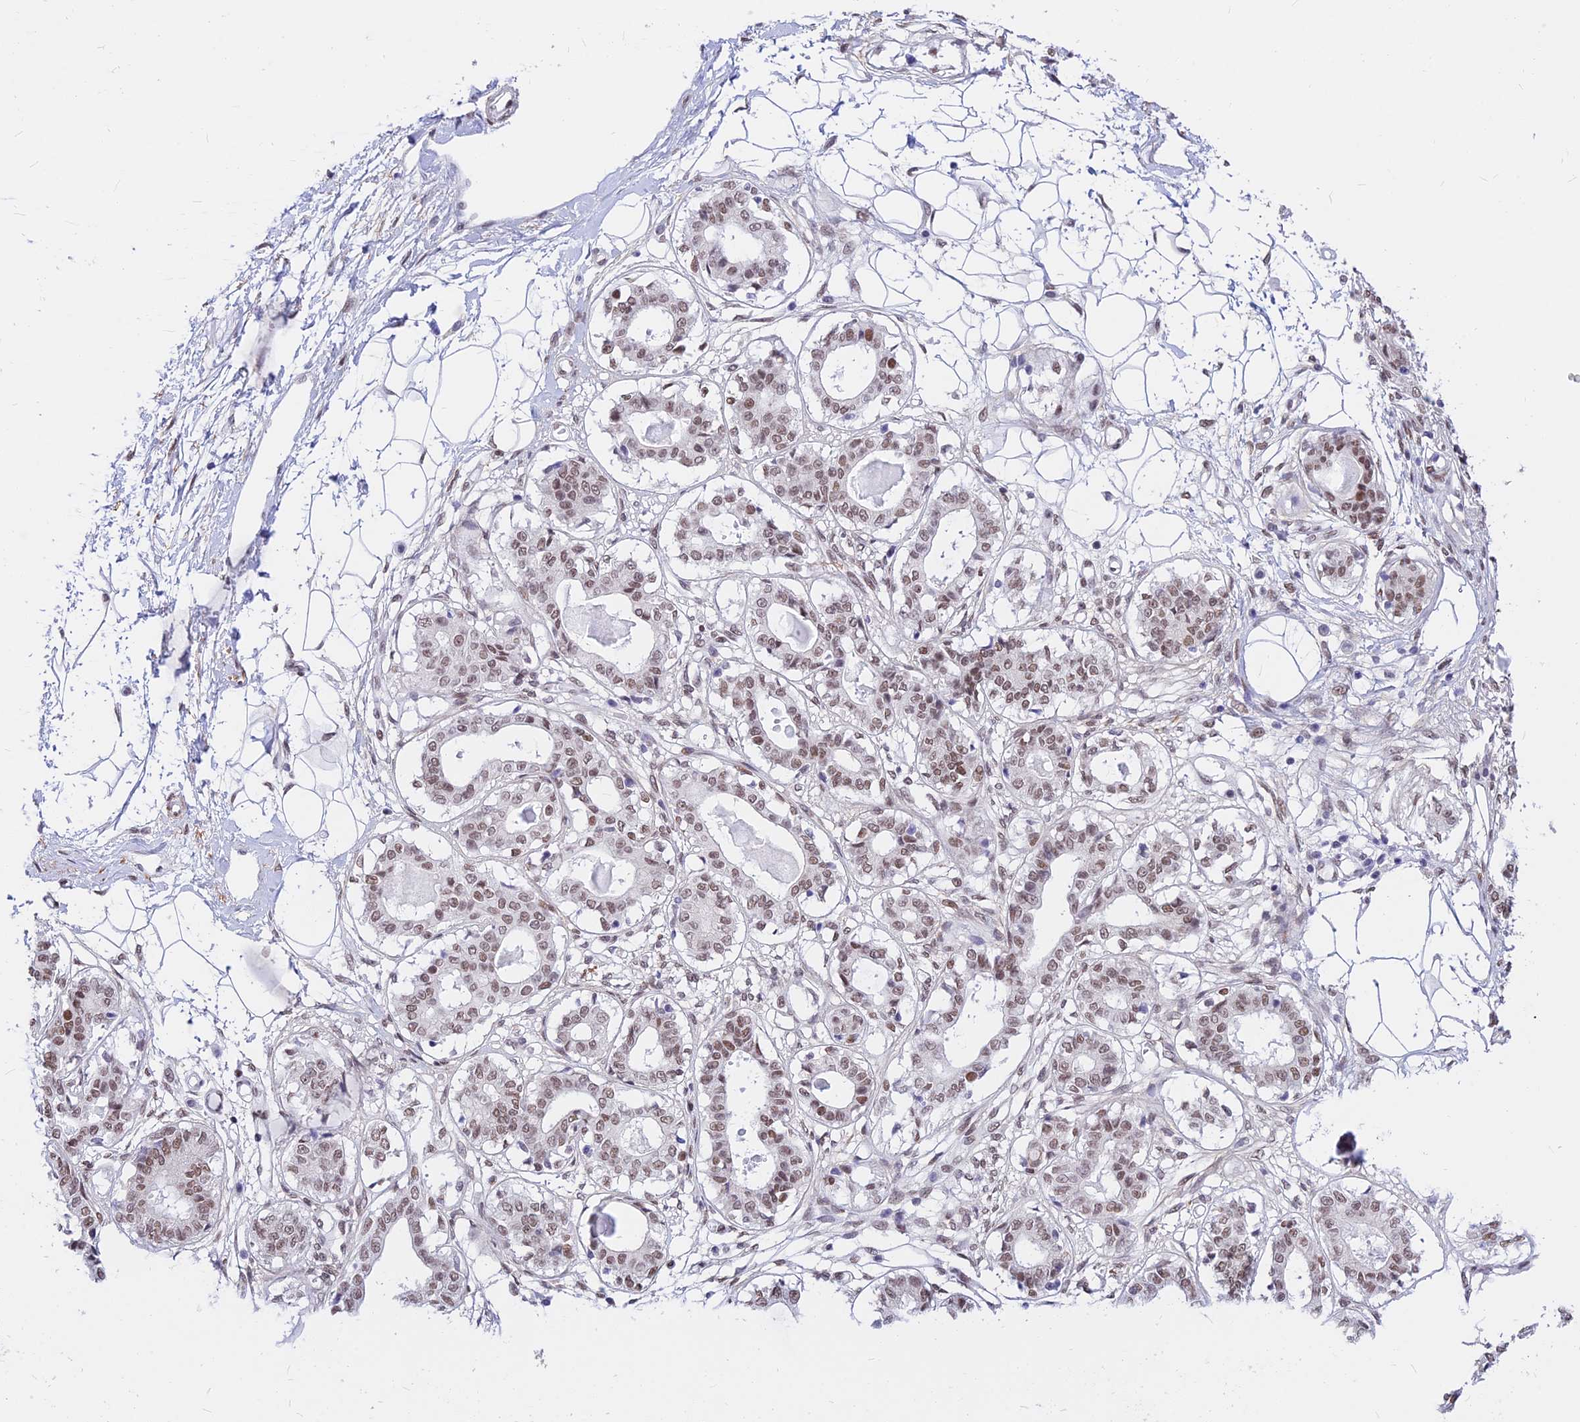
{"staining": {"intensity": "negative", "quantity": "none", "location": "none"}, "tissue": "breast", "cell_type": "Adipocytes", "image_type": "normal", "snomed": [{"axis": "morphology", "description": "Normal tissue, NOS"}, {"axis": "topography", "description": "Breast"}], "caption": "This is a photomicrograph of IHC staining of benign breast, which shows no positivity in adipocytes. (Brightfield microscopy of DAB IHC at high magnification).", "gene": "KCTD13", "patient": {"sex": "female", "age": 45}}